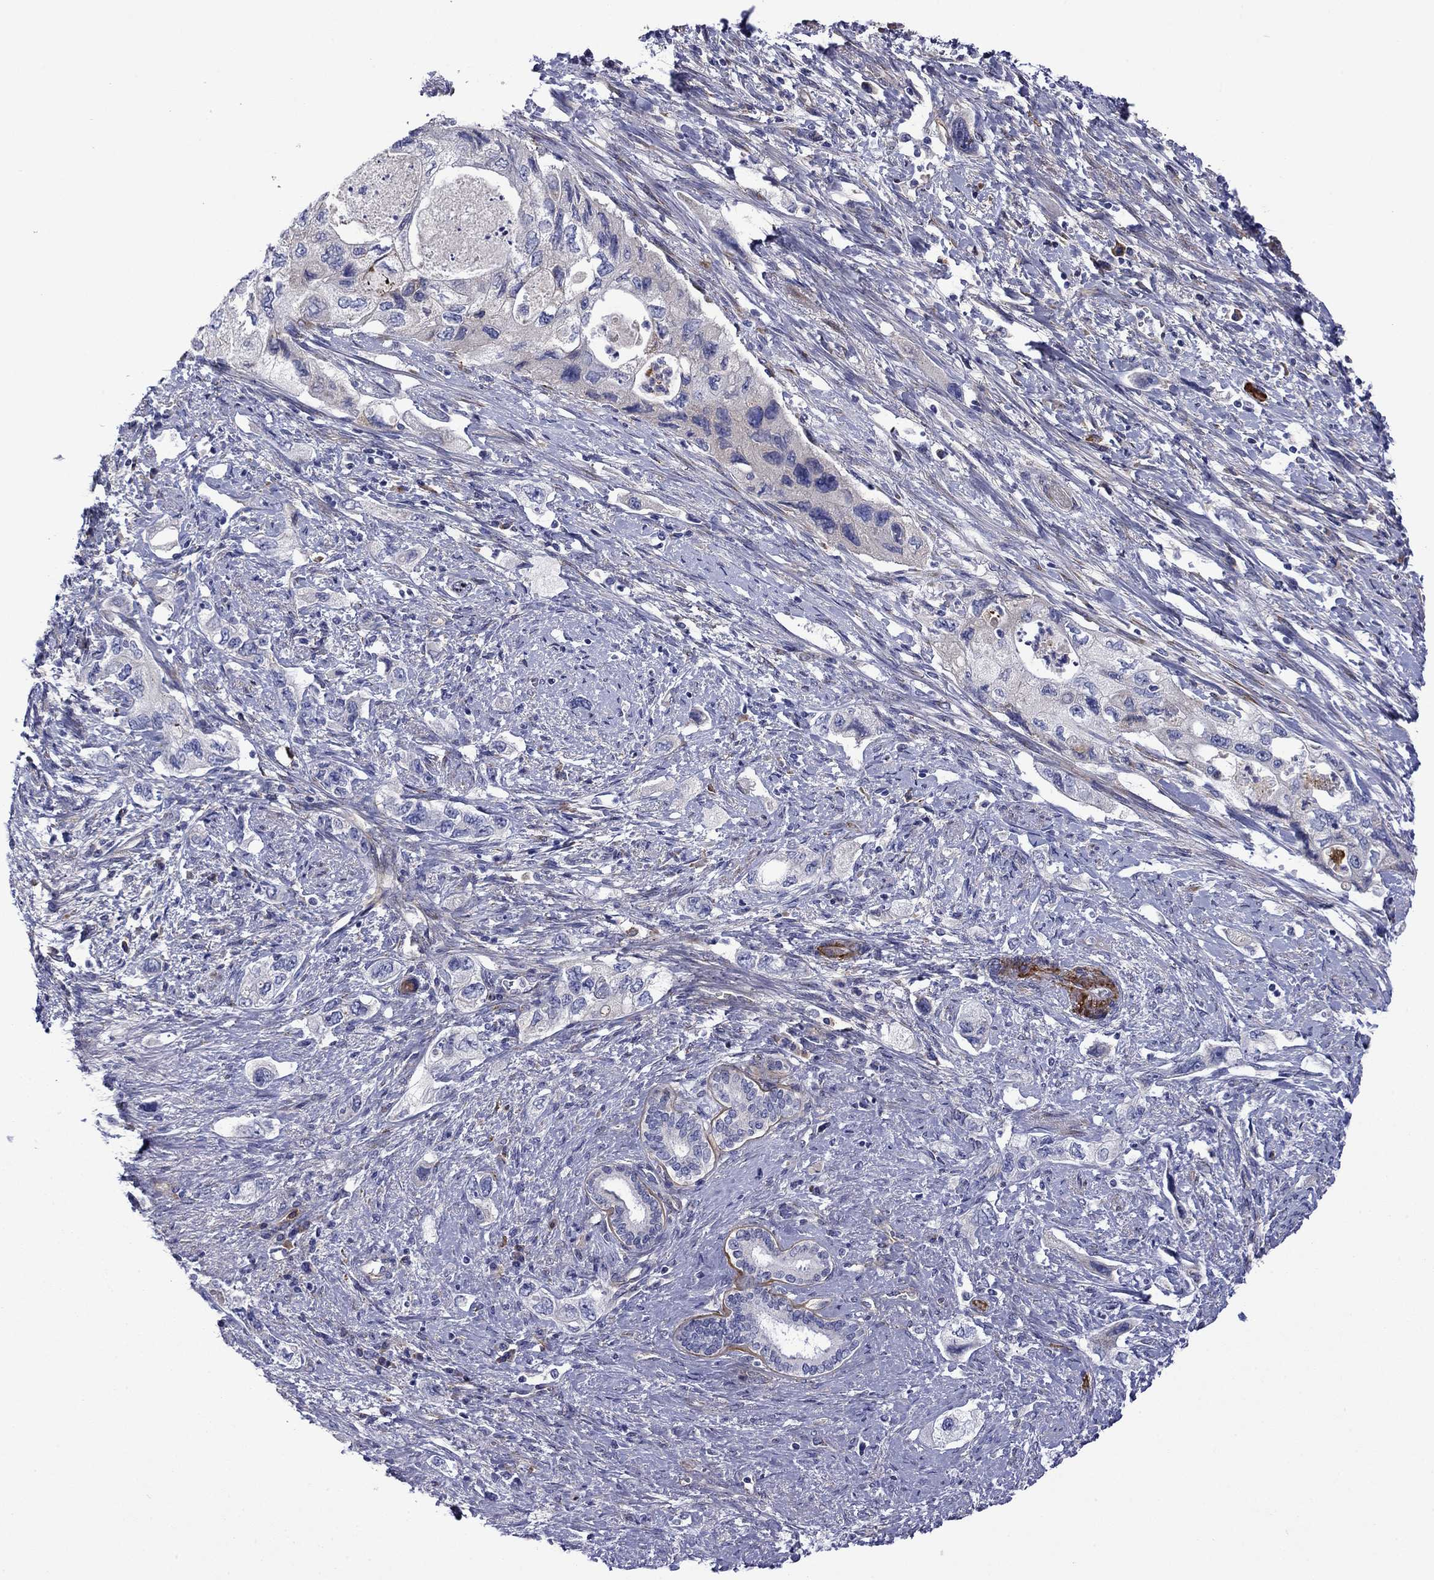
{"staining": {"intensity": "negative", "quantity": "none", "location": "none"}, "tissue": "pancreatic cancer", "cell_type": "Tumor cells", "image_type": "cancer", "snomed": [{"axis": "morphology", "description": "Adenocarcinoma, NOS"}, {"axis": "topography", "description": "Pancreas"}], "caption": "This photomicrograph is of pancreatic adenocarcinoma stained with immunohistochemistry (IHC) to label a protein in brown with the nuclei are counter-stained blue. There is no expression in tumor cells. (DAB (3,3'-diaminobenzidine) immunohistochemistry visualized using brightfield microscopy, high magnification).", "gene": "HSPG2", "patient": {"sex": "female", "age": 73}}